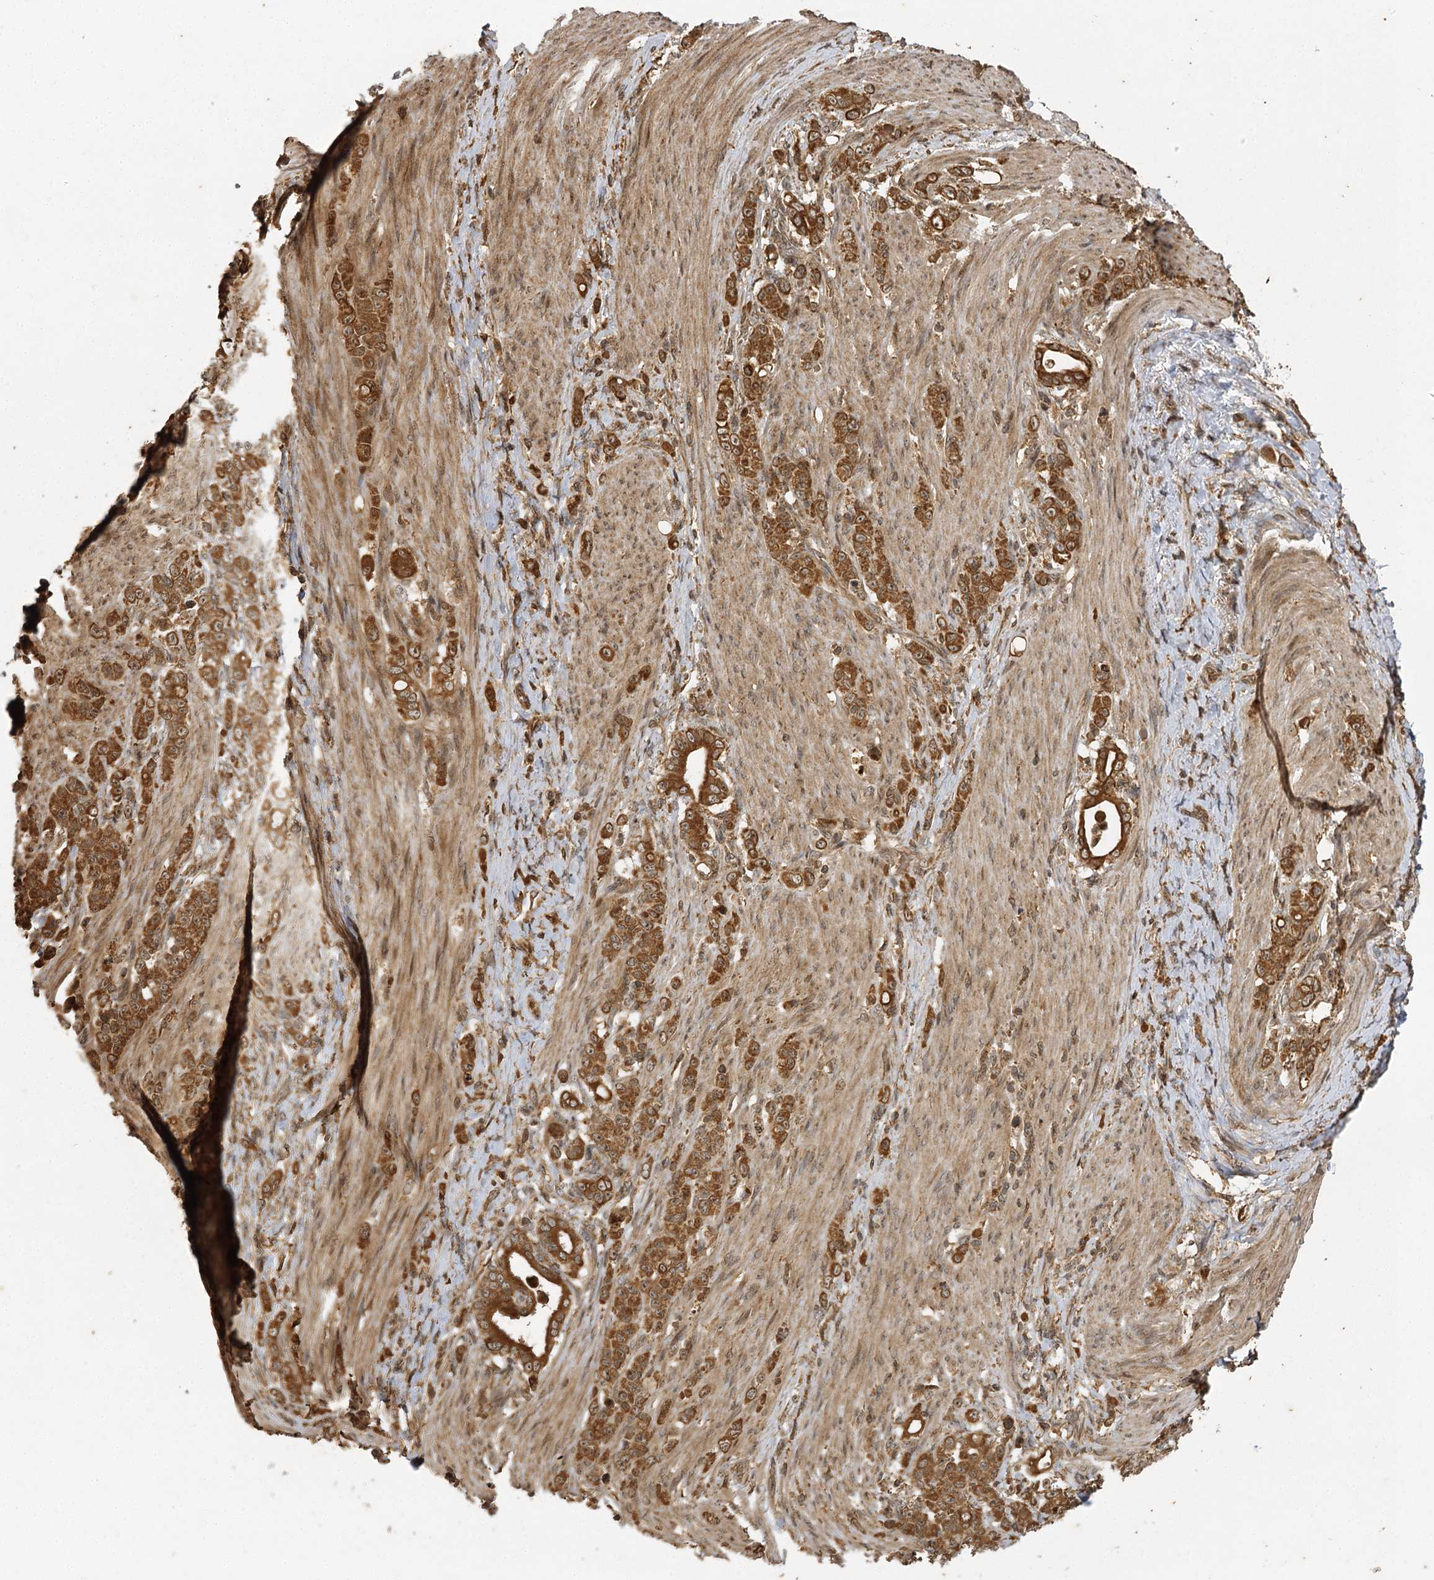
{"staining": {"intensity": "strong", "quantity": ">75%", "location": "cytoplasmic/membranous"}, "tissue": "stomach cancer", "cell_type": "Tumor cells", "image_type": "cancer", "snomed": [{"axis": "morphology", "description": "Adenocarcinoma, NOS"}, {"axis": "topography", "description": "Stomach"}], "caption": "IHC histopathology image of neoplastic tissue: stomach adenocarcinoma stained using immunohistochemistry (IHC) exhibits high levels of strong protein expression localized specifically in the cytoplasmic/membranous of tumor cells, appearing as a cytoplasmic/membranous brown color.", "gene": "IL11RA", "patient": {"sex": "female", "age": 79}}